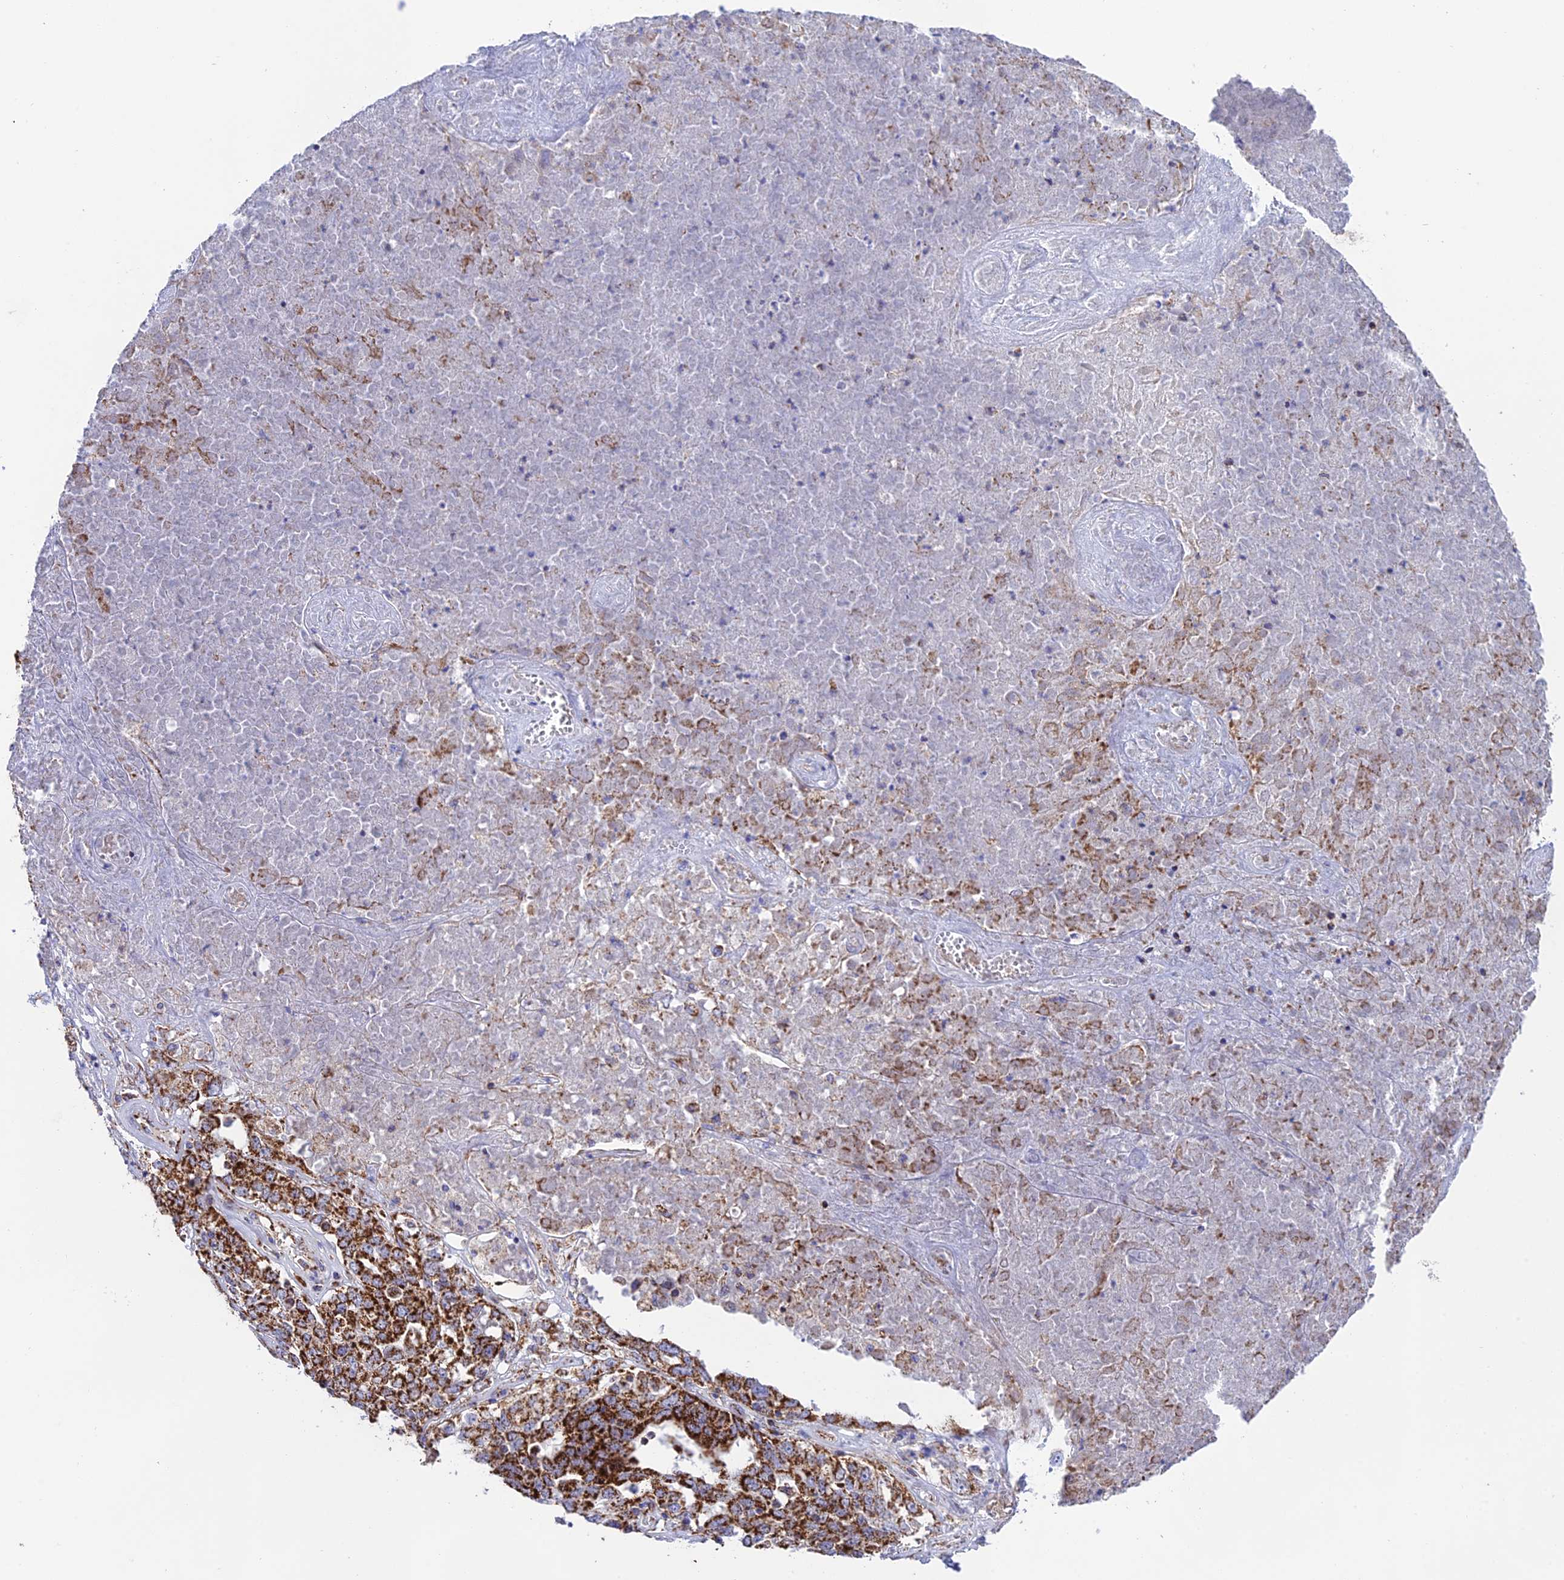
{"staining": {"intensity": "strong", "quantity": ">75%", "location": "cytoplasmic/membranous"}, "tissue": "ovarian cancer", "cell_type": "Tumor cells", "image_type": "cancer", "snomed": [{"axis": "morphology", "description": "Carcinoma, endometroid"}, {"axis": "topography", "description": "Ovary"}], "caption": "Ovarian cancer (endometroid carcinoma) stained with immunohistochemistry shows strong cytoplasmic/membranous staining in approximately >75% of tumor cells. (Brightfield microscopy of DAB IHC at high magnification).", "gene": "CHCHD3", "patient": {"sex": "female", "age": 62}}